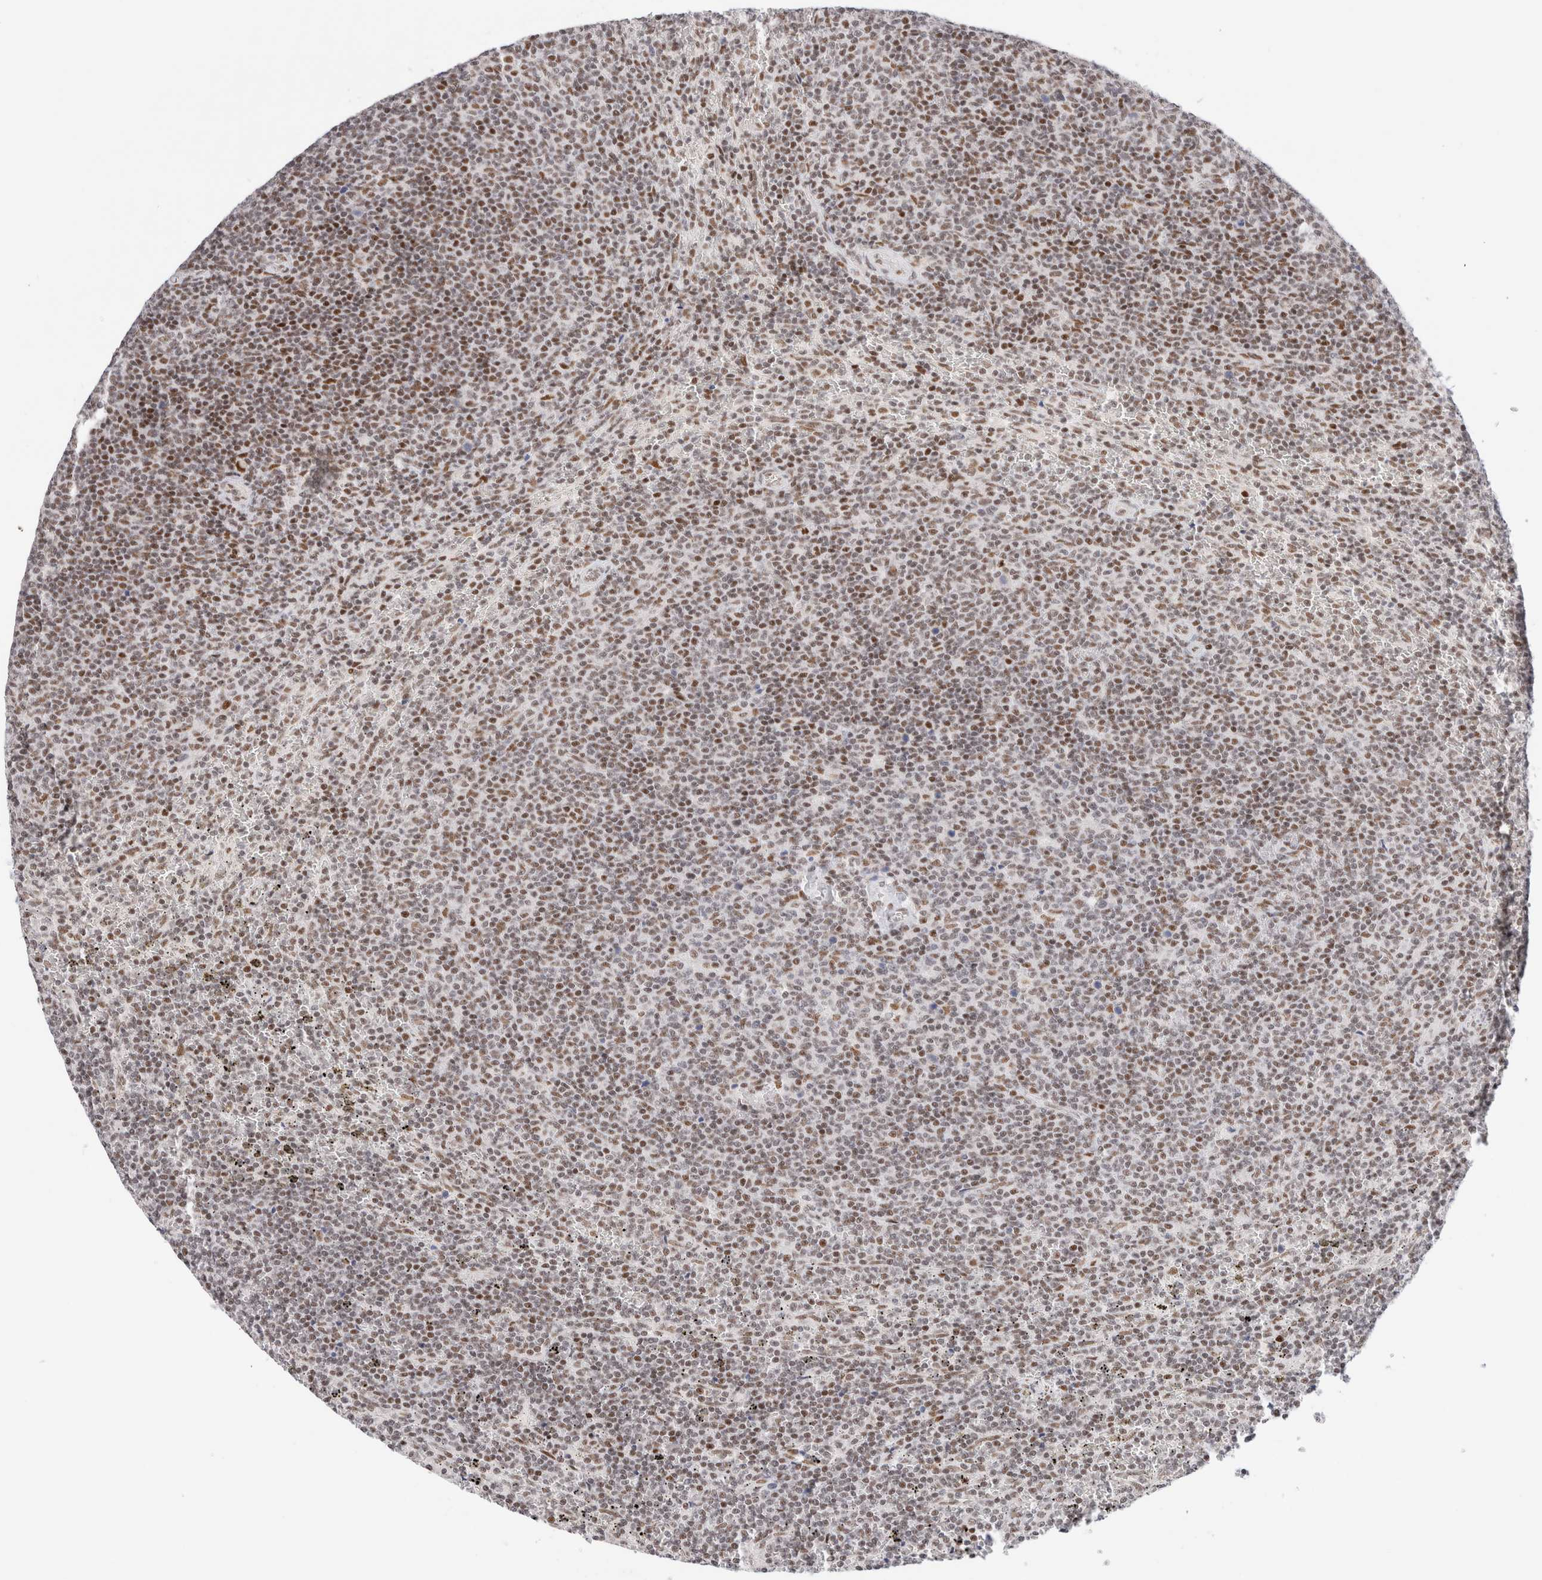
{"staining": {"intensity": "moderate", "quantity": ">75%", "location": "nuclear"}, "tissue": "lymphoma", "cell_type": "Tumor cells", "image_type": "cancer", "snomed": [{"axis": "morphology", "description": "Malignant lymphoma, non-Hodgkin's type, Low grade"}, {"axis": "topography", "description": "Spleen"}], "caption": "Malignant lymphoma, non-Hodgkin's type (low-grade) stained for a protein displays moderate nuclear positivity in tumor cells.", "gene": "ZNF282", "patient": {"sex": "female", "age": 19}}